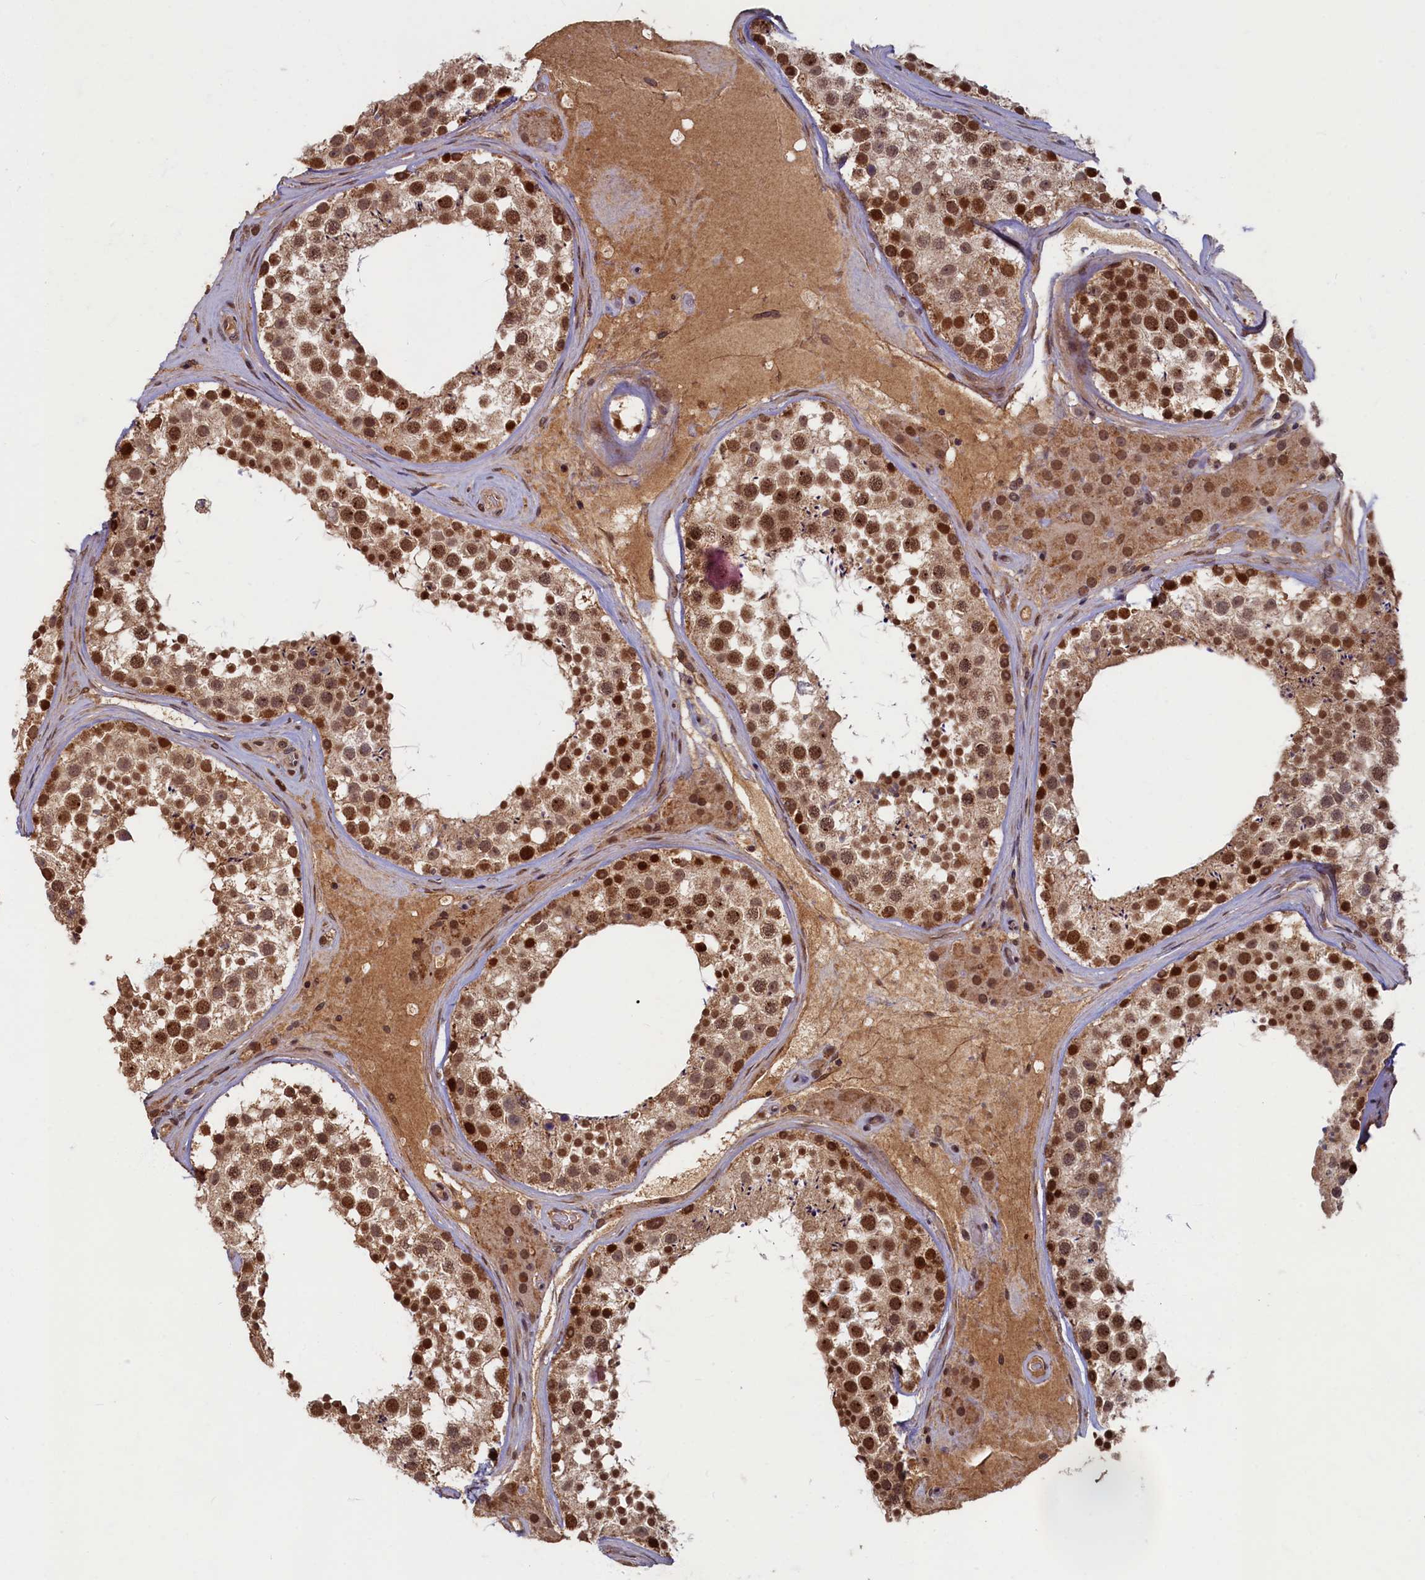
{"staining": {"intensity": "strong", "quantity": ">75%", "location": "nuclear"}, "tissue": "testis", "cell_type": "Cells in seminiferous ducts", "image_type": "normal", "snomed": [{"axis": "morphology", "description": "Normal tissue, NOS"}, {"axis": "topography", "description": "Testis"}], "caption": "Cells in seminiferous ducts display strong nuclear expression in about >75% of cells in unremarkable testis. (Brightfield microscopy of DAB IHC at high magnification).", "gene": "BRCA1", "patient": {"sex": "male", "age": 46}}